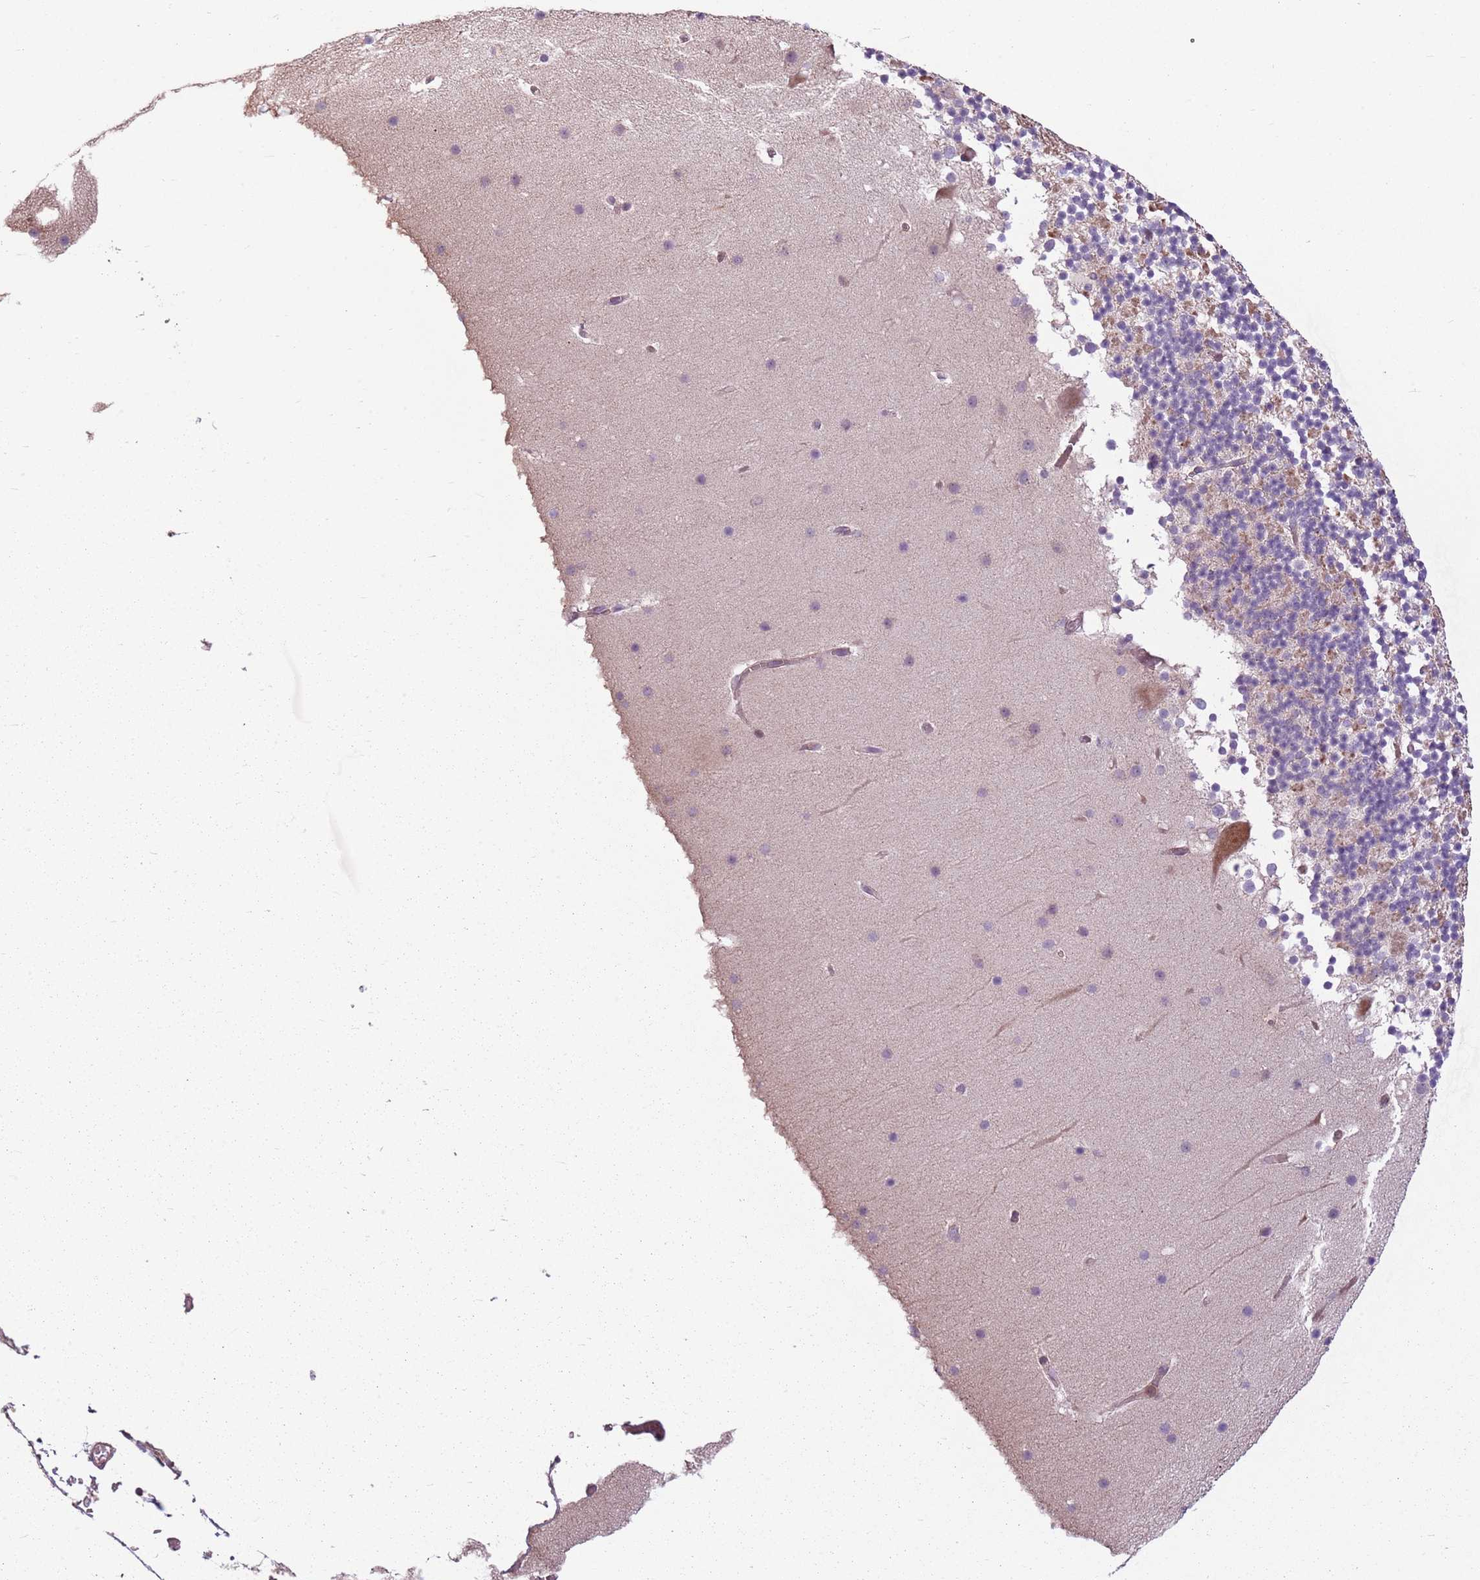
{"staining": {"intensity": "weak", "quantity": "<25%", "location": "cytoplasmic/membranous"}, "tissue": "cerebellum", "cell_type": "Cells in granular layer", "image_type": "normal", "snomed": [{"axis": "morphology", "description": "Normal tissue, NOS"}, {"axis": "topography", "description": "Cerebellum"}], "caption": "This is an immunohistochemistry histopathology image of normal cerebellum. There is no expression in cells in granular layer.", "gene": "RPL21", "patient": {"sex": "male", "age": 57}}